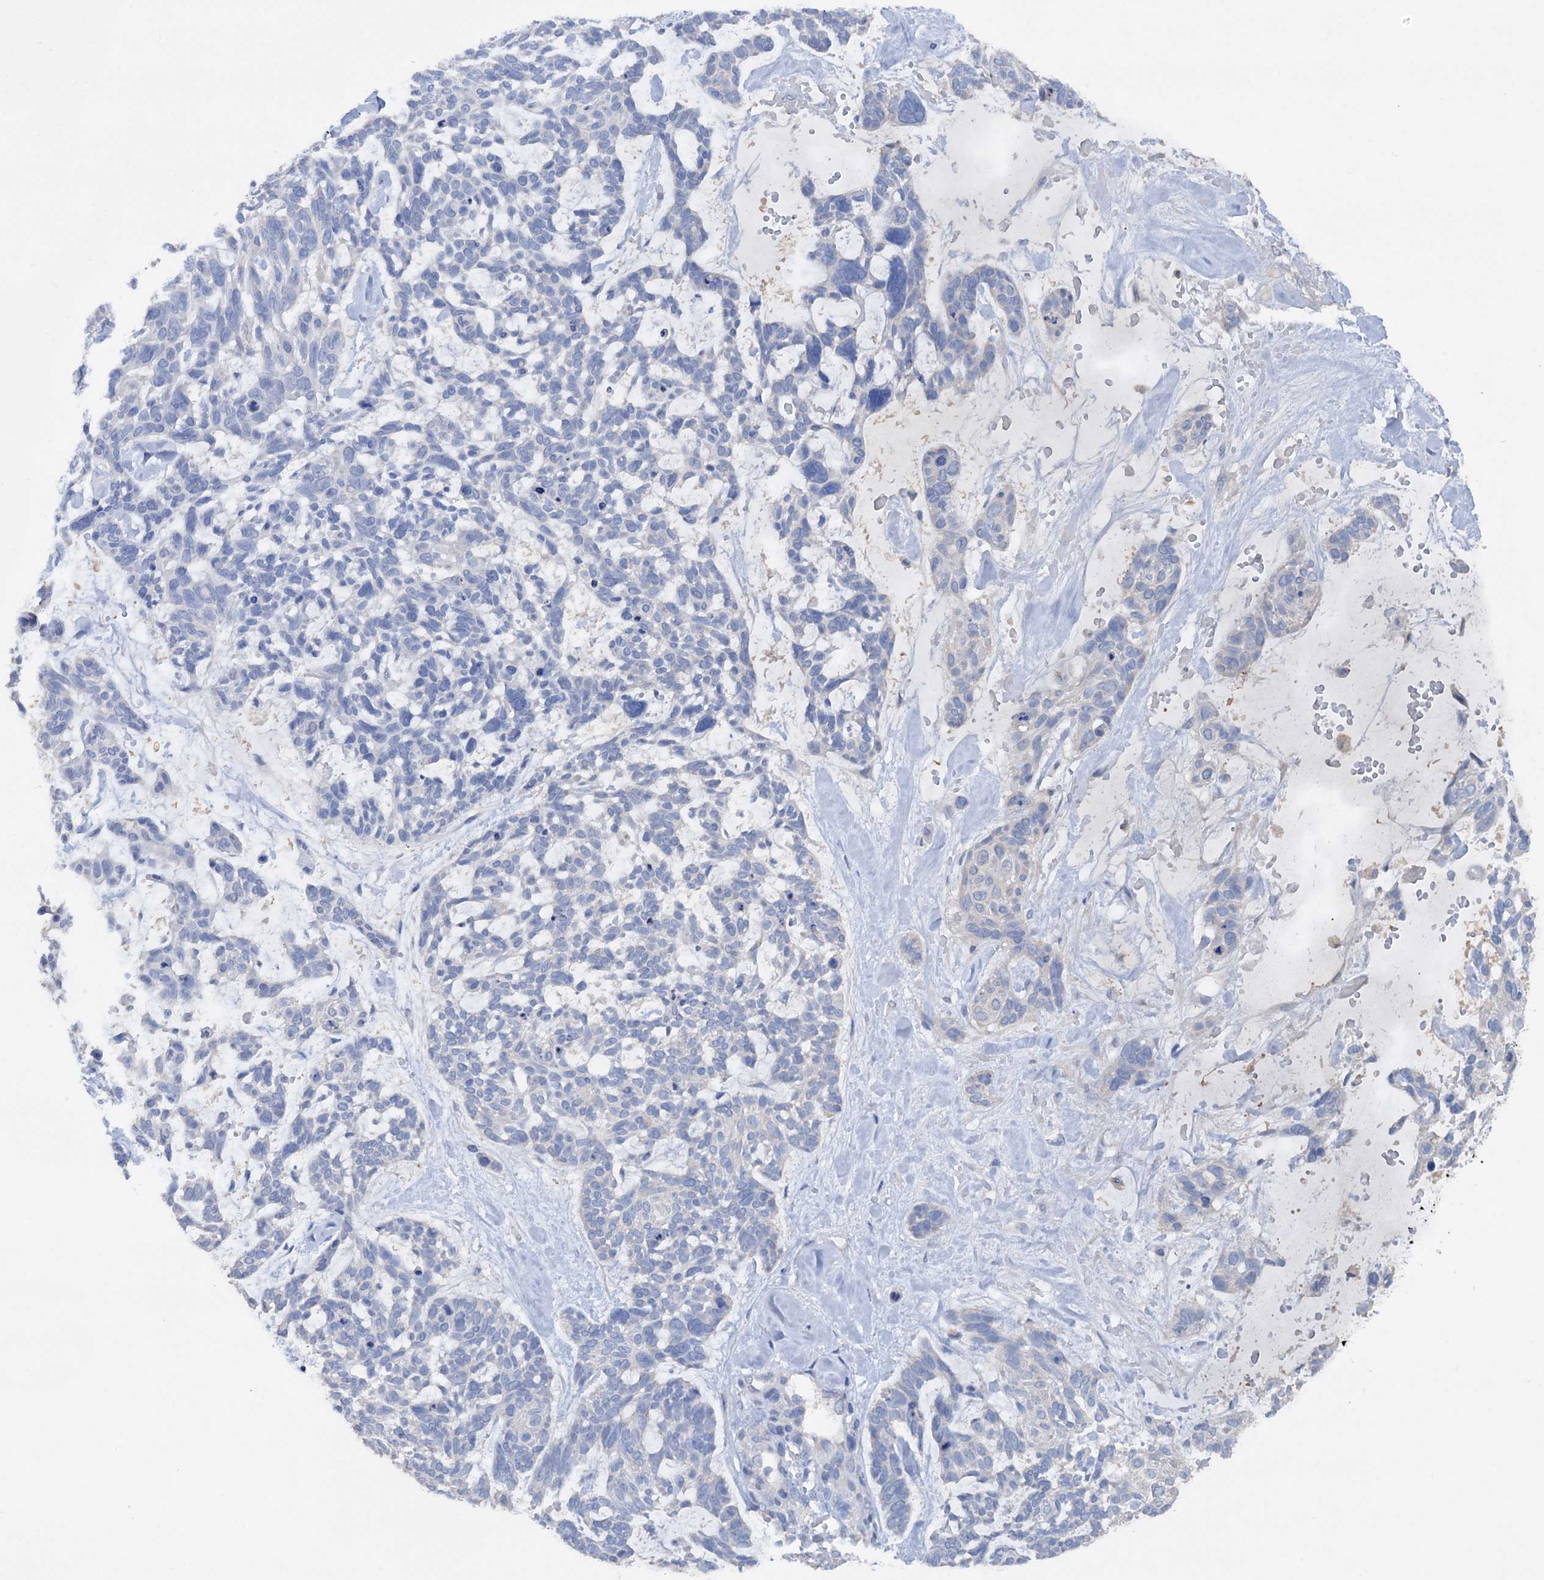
{"staining": {"intensity": "negative", "quantity": "none", "location": "none"}, "tissue": "skin cancer", "cell_type": "Tumor cells", "image_type": "cancer", "snomed": [{"axis": "morphology", "description": "Basal cell carcinoma"}, {"axis": "topography", "description": "Skin"}], "caption": "DAB (3,3'-diaminobenzidine) immunohistochemical staining of human skin basal cell carcinoma exhibits no significant staining in tumor cells.", "gene": "ARL13A", "patient": {"sex": "male", "age": 88}}